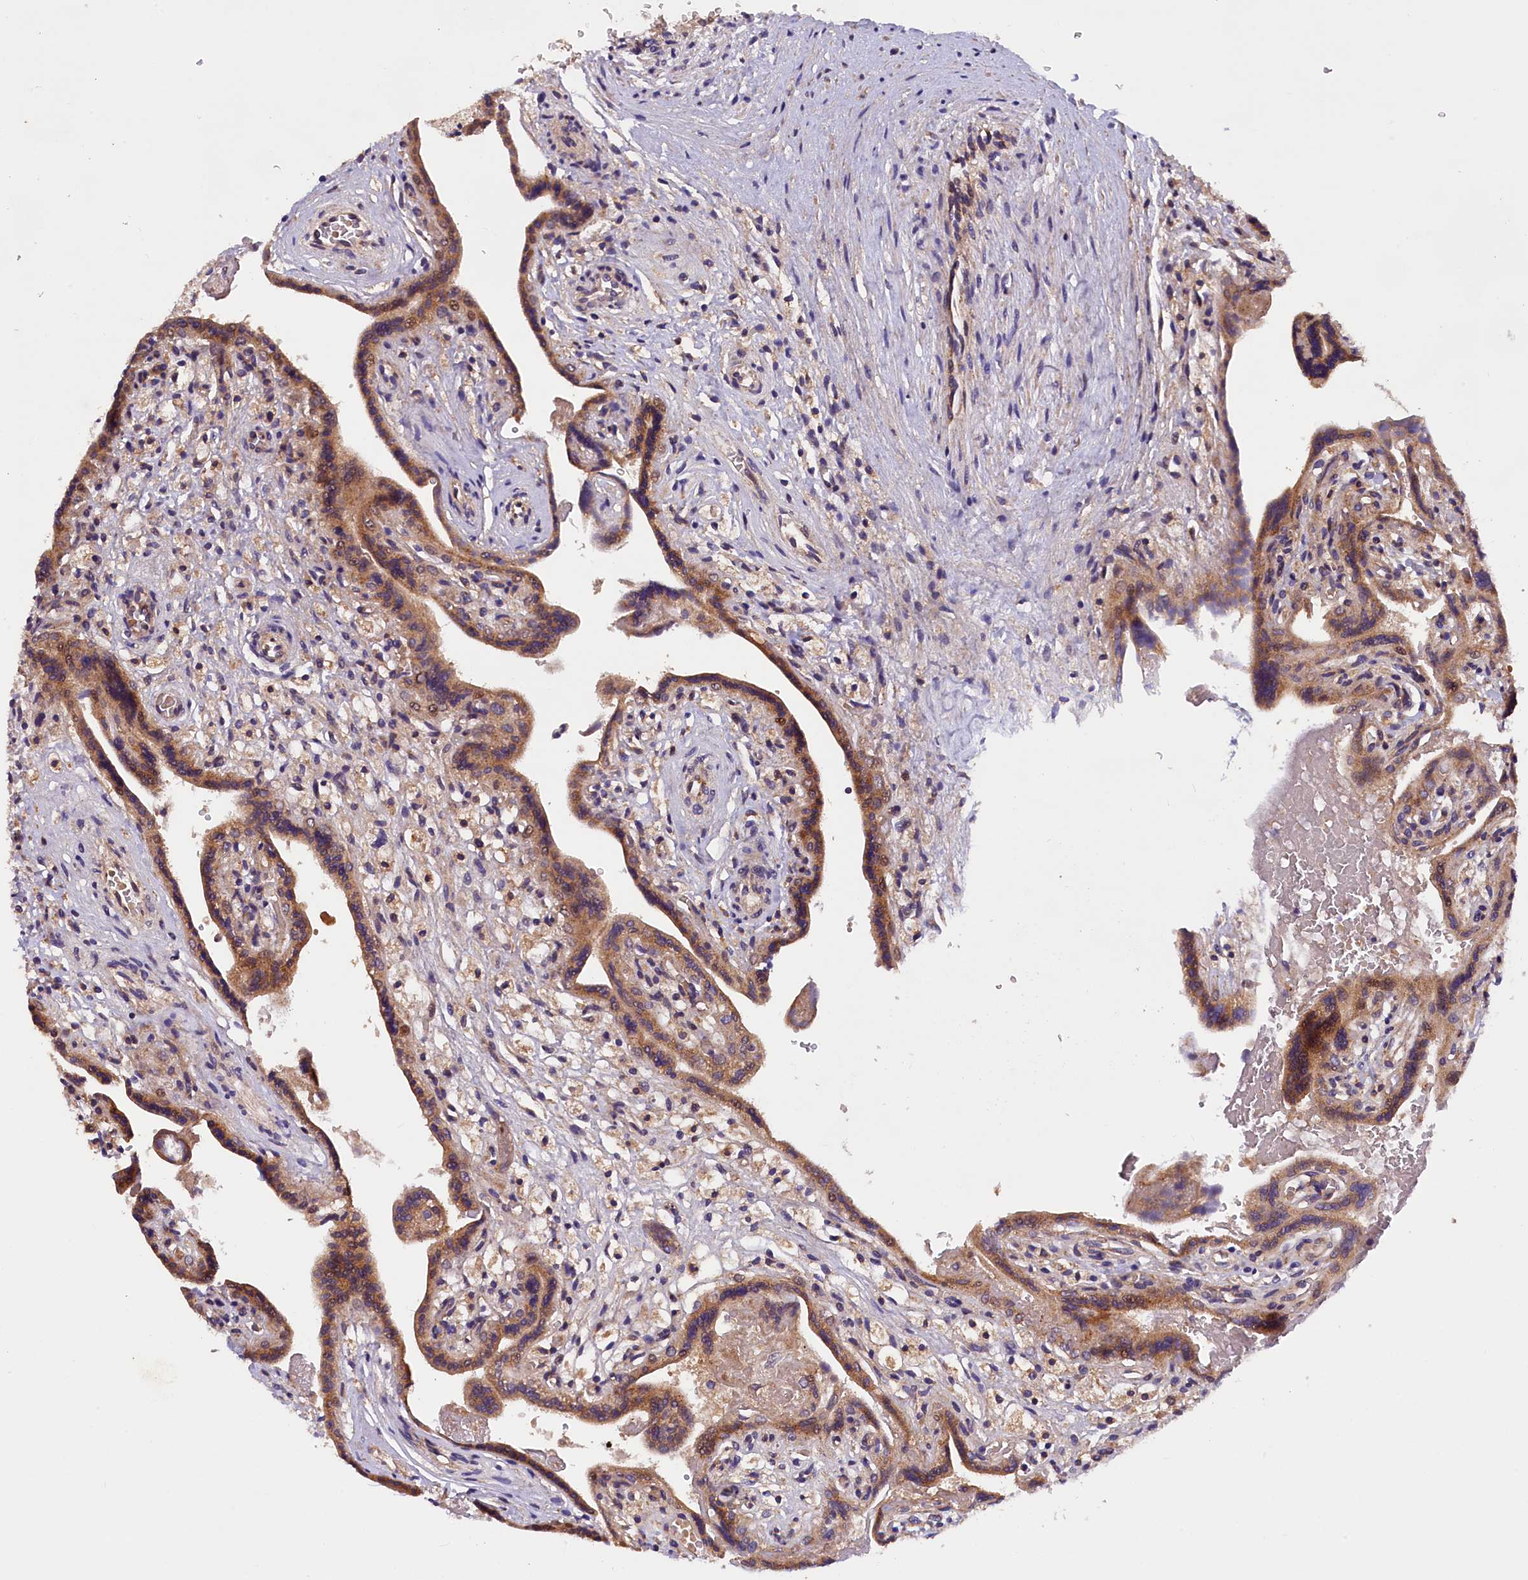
{"staining": {"intensity": "moderate", "quantity": ">75%", "location": "cytoplasmic/membranous"}, "tissue": "placenta", "cell_type": "Trophoblastic cells", "image_type": "normal", "snomed": [{"axis": "morphology", "description": "Normal tissue, NOS"}, {"axis": "topography", "description": "Placenta"}], "caption": "Moderate cytoplasmic/membranous protein positivity is seen in about >75% of trophoblastic cells in placenta. (DAB (3,3'-diaminobenzidine) IHC, brown staining for protein, blue staining for nuclei).", "gene": "NAIP", "patient": {"sex": "female", "age": 37}}